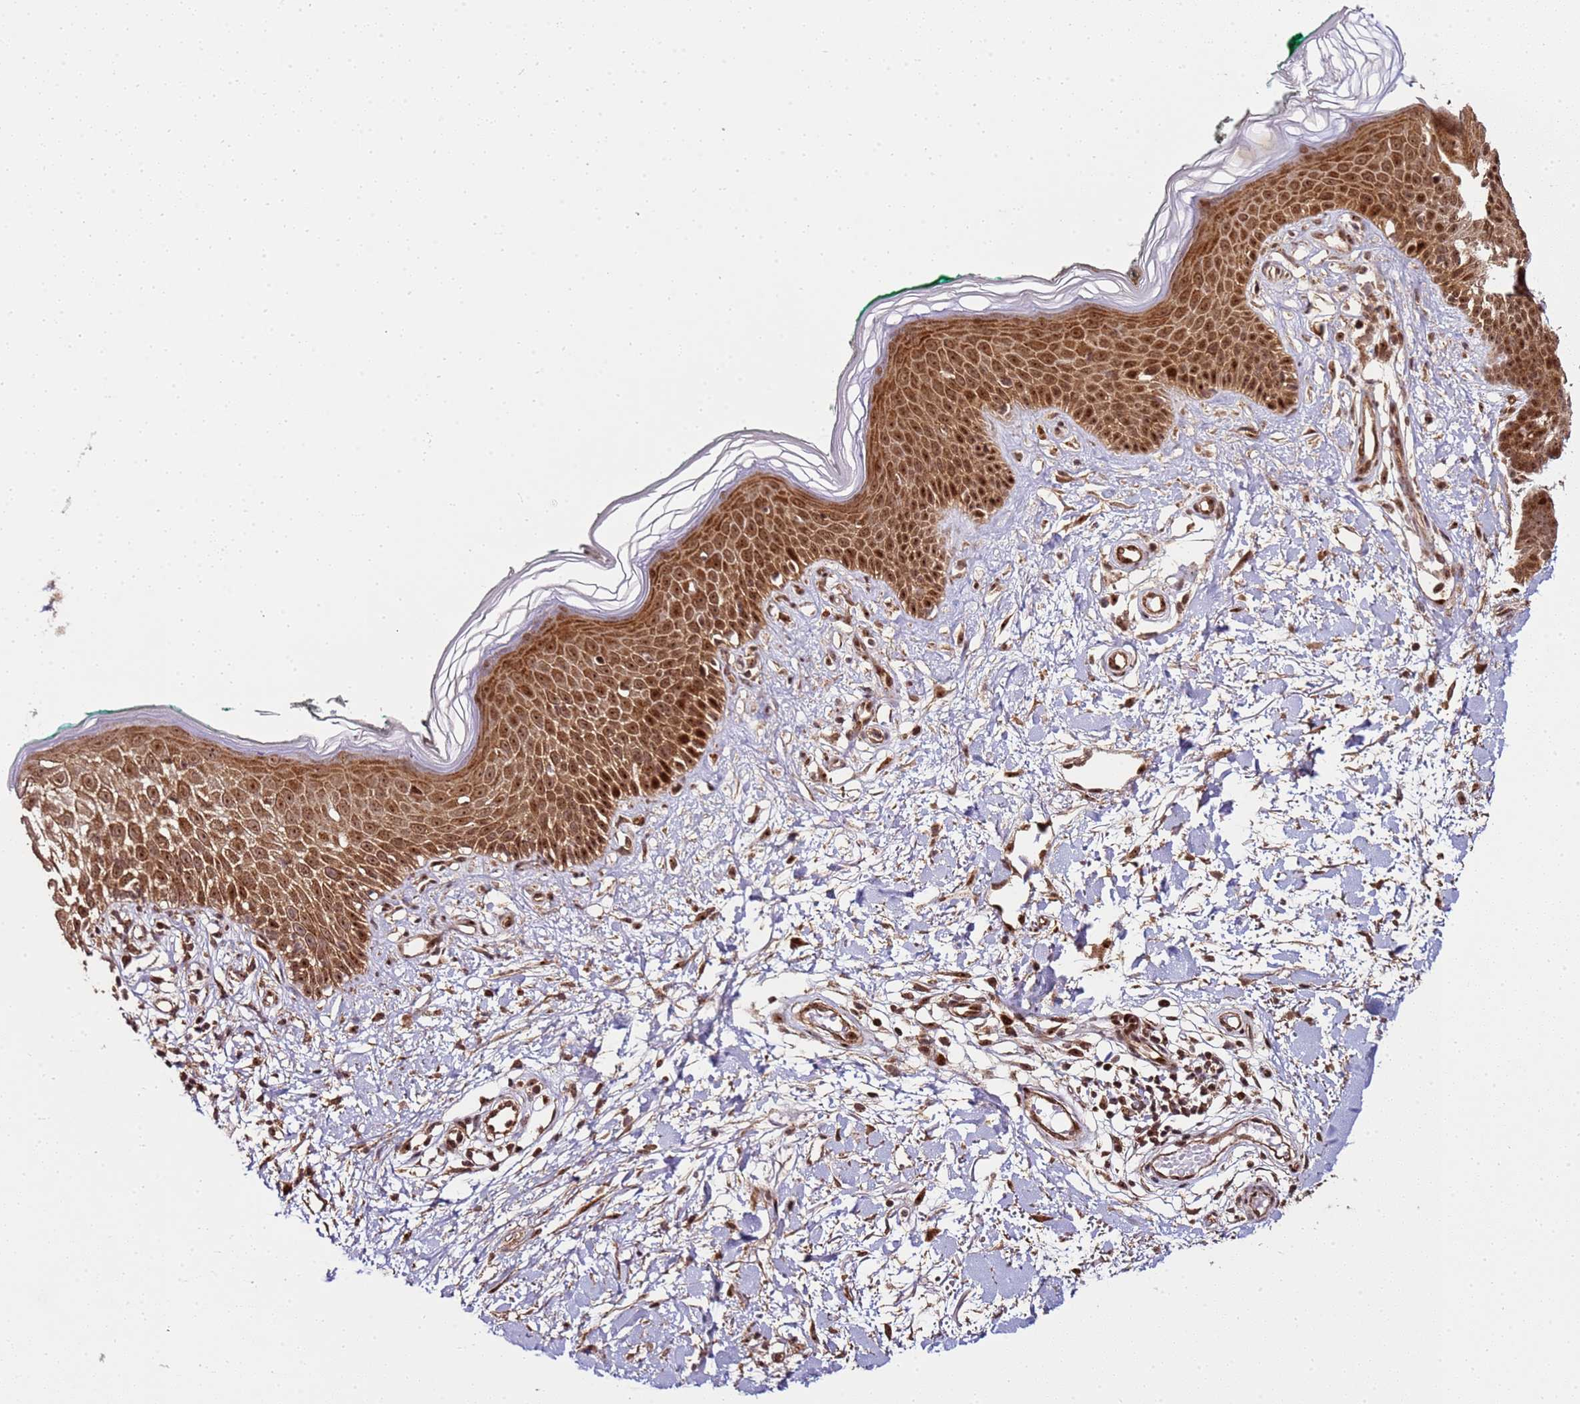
{"staining": {"intensity": "strong", "quantity": ">75%", "location": "cytoplasmic/membranous,nuclear"}, "tissue": "skin", "cell_type": "Fibroblasts", "image_type": "normal", "snomed": [{"axis": "morphology", "description": "Normal tissue, NOS"}, {"axis": "morphology", "description": "Malignant melanoma, NOS"}, {"axis": "topography", "description": "Skin"}], "caption": "A micrograph of human skin stained for a protein exhibits strong cytoplasmic/membranous,nuclear brown staining in fibroblasts.", "gene": "PEX14", "patient": {"sex": "male", "age": 62}}